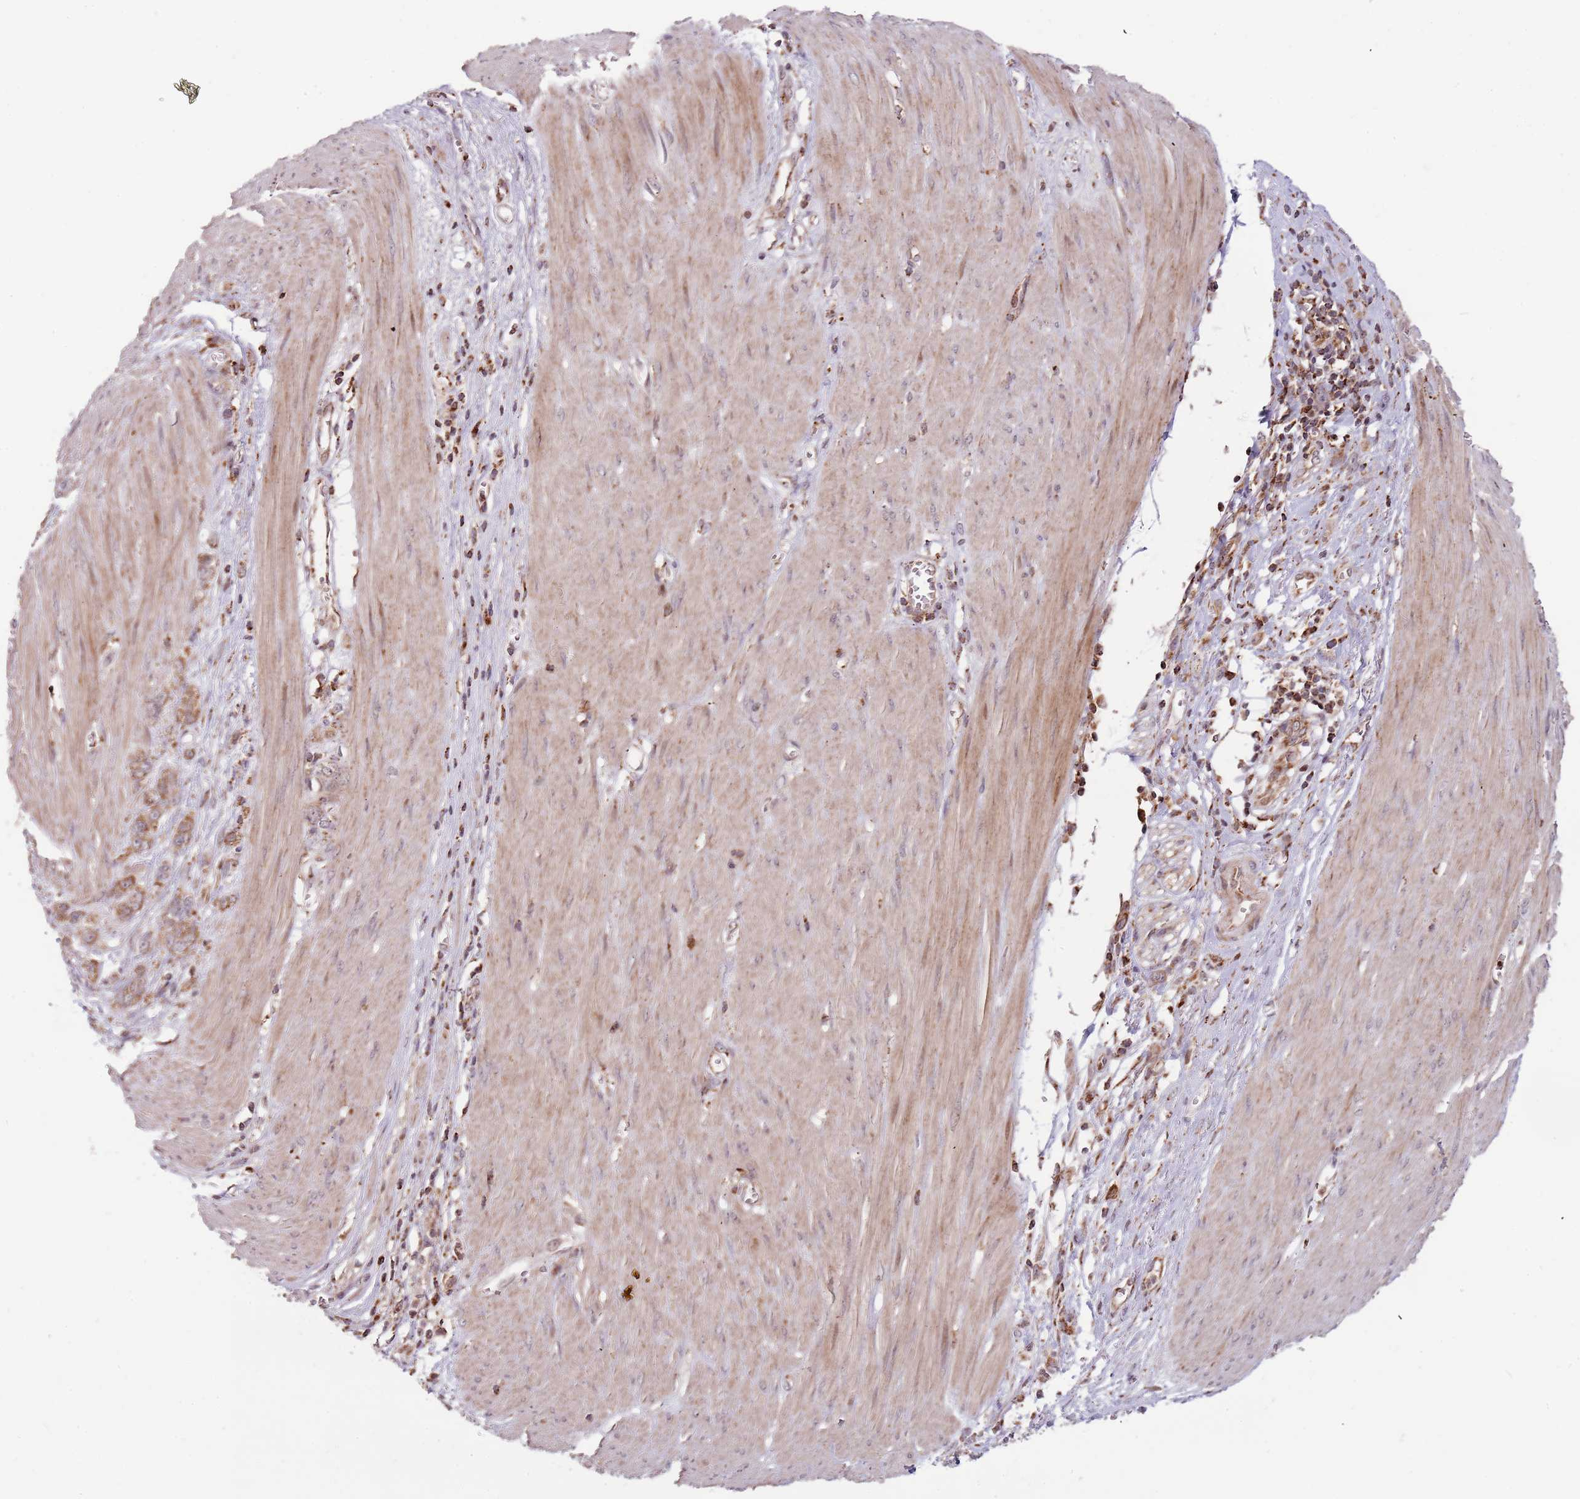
{"staining": {"intensity": "moderate", "quantity": ">75%", "location": "cytoplasmic/membranous"}, "tissue": "stomach cancer", "cell_type": "Tumor cells", "image_type": "cancer", "snomed": [{"axis": "morphology", "description": "Adenocarcinoma, NOS"}, {"axis": "topography", "description": "Stomach"}], "caption": "Stomach cancer stained with DAB immunohistochemistry (IHC) exhibits medium levels of moderate cytoplasmic/membranous positivity in about >75% of tumor cells.", "gene": "ULK3", "patient": {"sex": "female", "age": 76}}